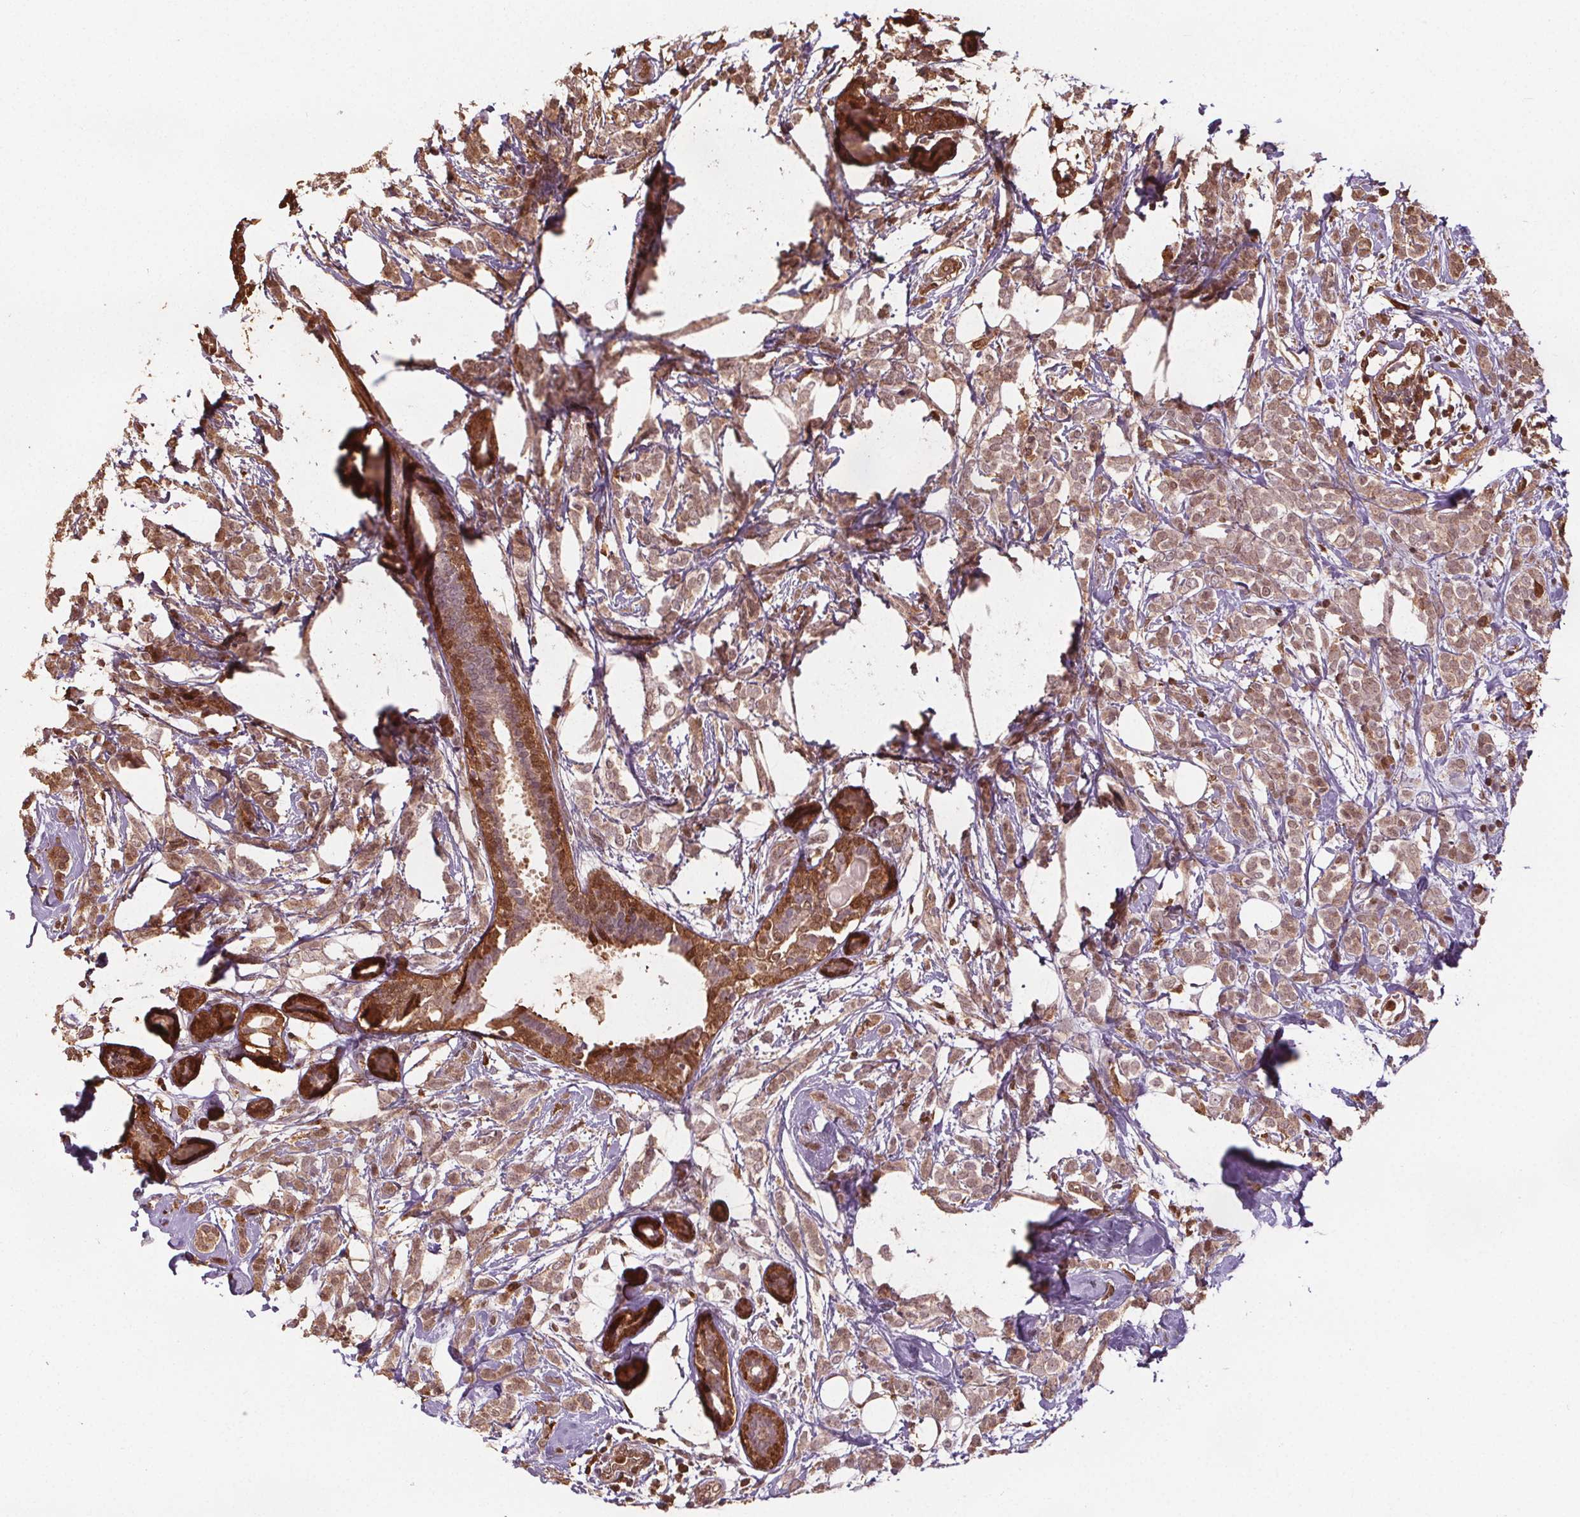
{"staining": {"intensity": "moderate", "quantity": ">75%", "location": "cytoplasmic/membranous,nuclear"}, "tissue": "breast cancer", "cell_type": "Tumor cells", "image_type": "cancer", "snomed": [{"axis": "morphology", "description": "Lobular carcinoma"}, {"axis": "topography", "description": "Breast"}], "caption": "Breast cancer (lobular carcinoma) stained with immunohistochemistry displays moderate cytoplasmic/membranous and nuclear expression in approximately >75% of tumor cells.", "gene": "ENO1", "patient": {"sex": "female", "age": 49}}